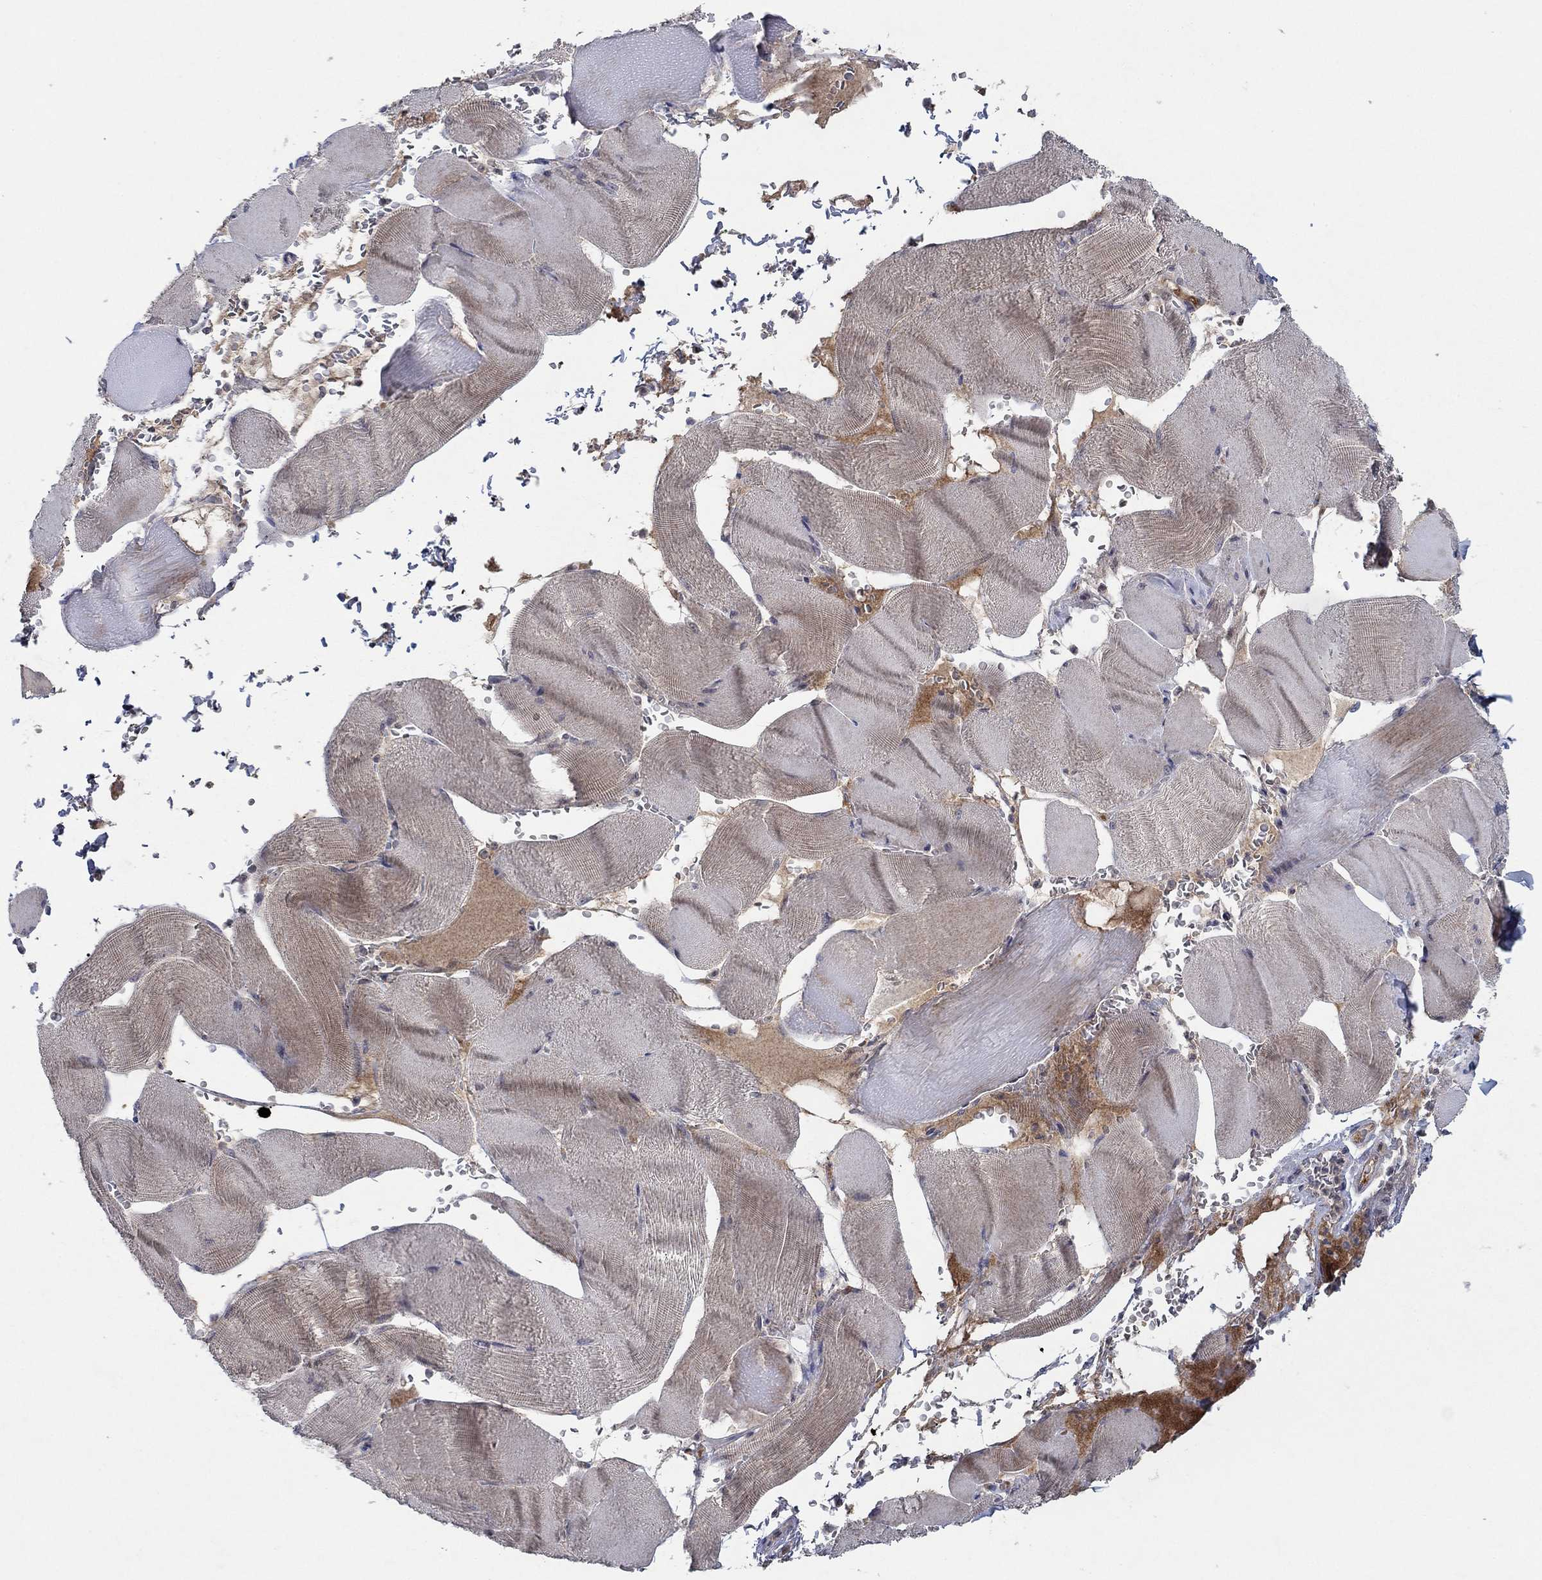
{"staining": {"intensity": "weak", "quantity": "25%-75%", "location": "cytoplasmic/membranous"}, "tissue": "skeletal muscle", "cell_type": "Myocytes", "image_type": "normal", "snomed": [{"axis": "morphology", "description": "Normal tissue, NOS"}, {"axis": "topography", "description": "Skeletal muscle"}], "caption": "Protein staining by immunohistochemistry reveals weak cytoplasmic/membranous positivity in about 25%-75% of myocytes in unremarkable skeletal muscle.", "gene": "IL4", "patient": {"sex": "male", "age": 56}}